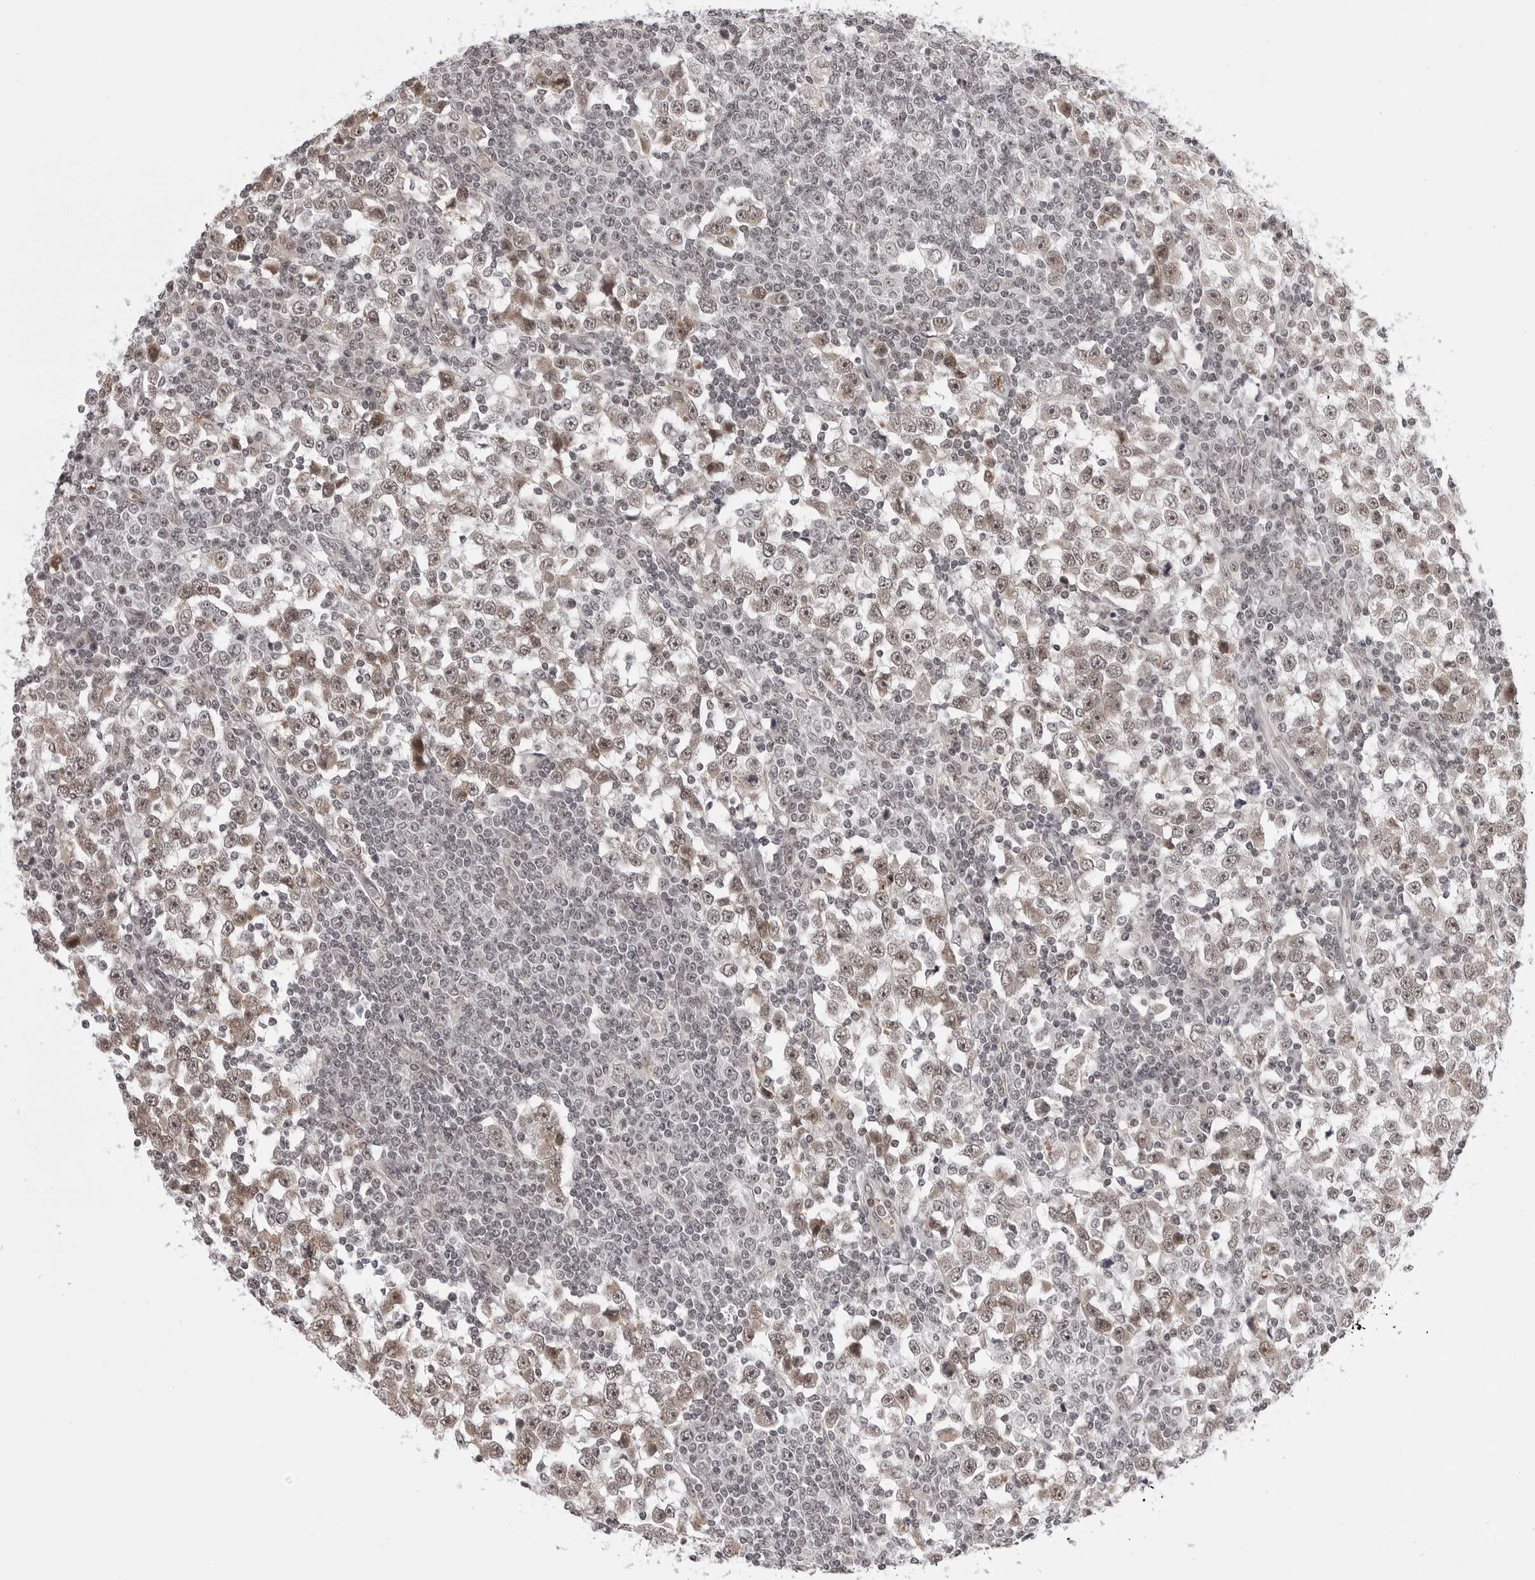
{"staining": {"intensity": "moderate", "quantity": "25%-75%", "location": "nuclear"}, "tissue": "testis cancer", "cell_type": "Tumor cells", "image_type": "cancer", "snomed": [{"axis": "morphology", "description": "Seminoma, NOS"}, {"axis": "topography", "description": "Testis"}], "caption": "High-power microscopy captured an IHC histopathology image of testis cancer (seminoma), revealing moderate nuclear staining in about 25%-75% of tumor cells. The staining was performed using DAB (3,3'-diaminobenzidine), with brown indicating positive protein expression. Nuclei are stained blue with hematoxylin.", "gene": "PHF3", "patient": {"sex": "male", "age": 65}}